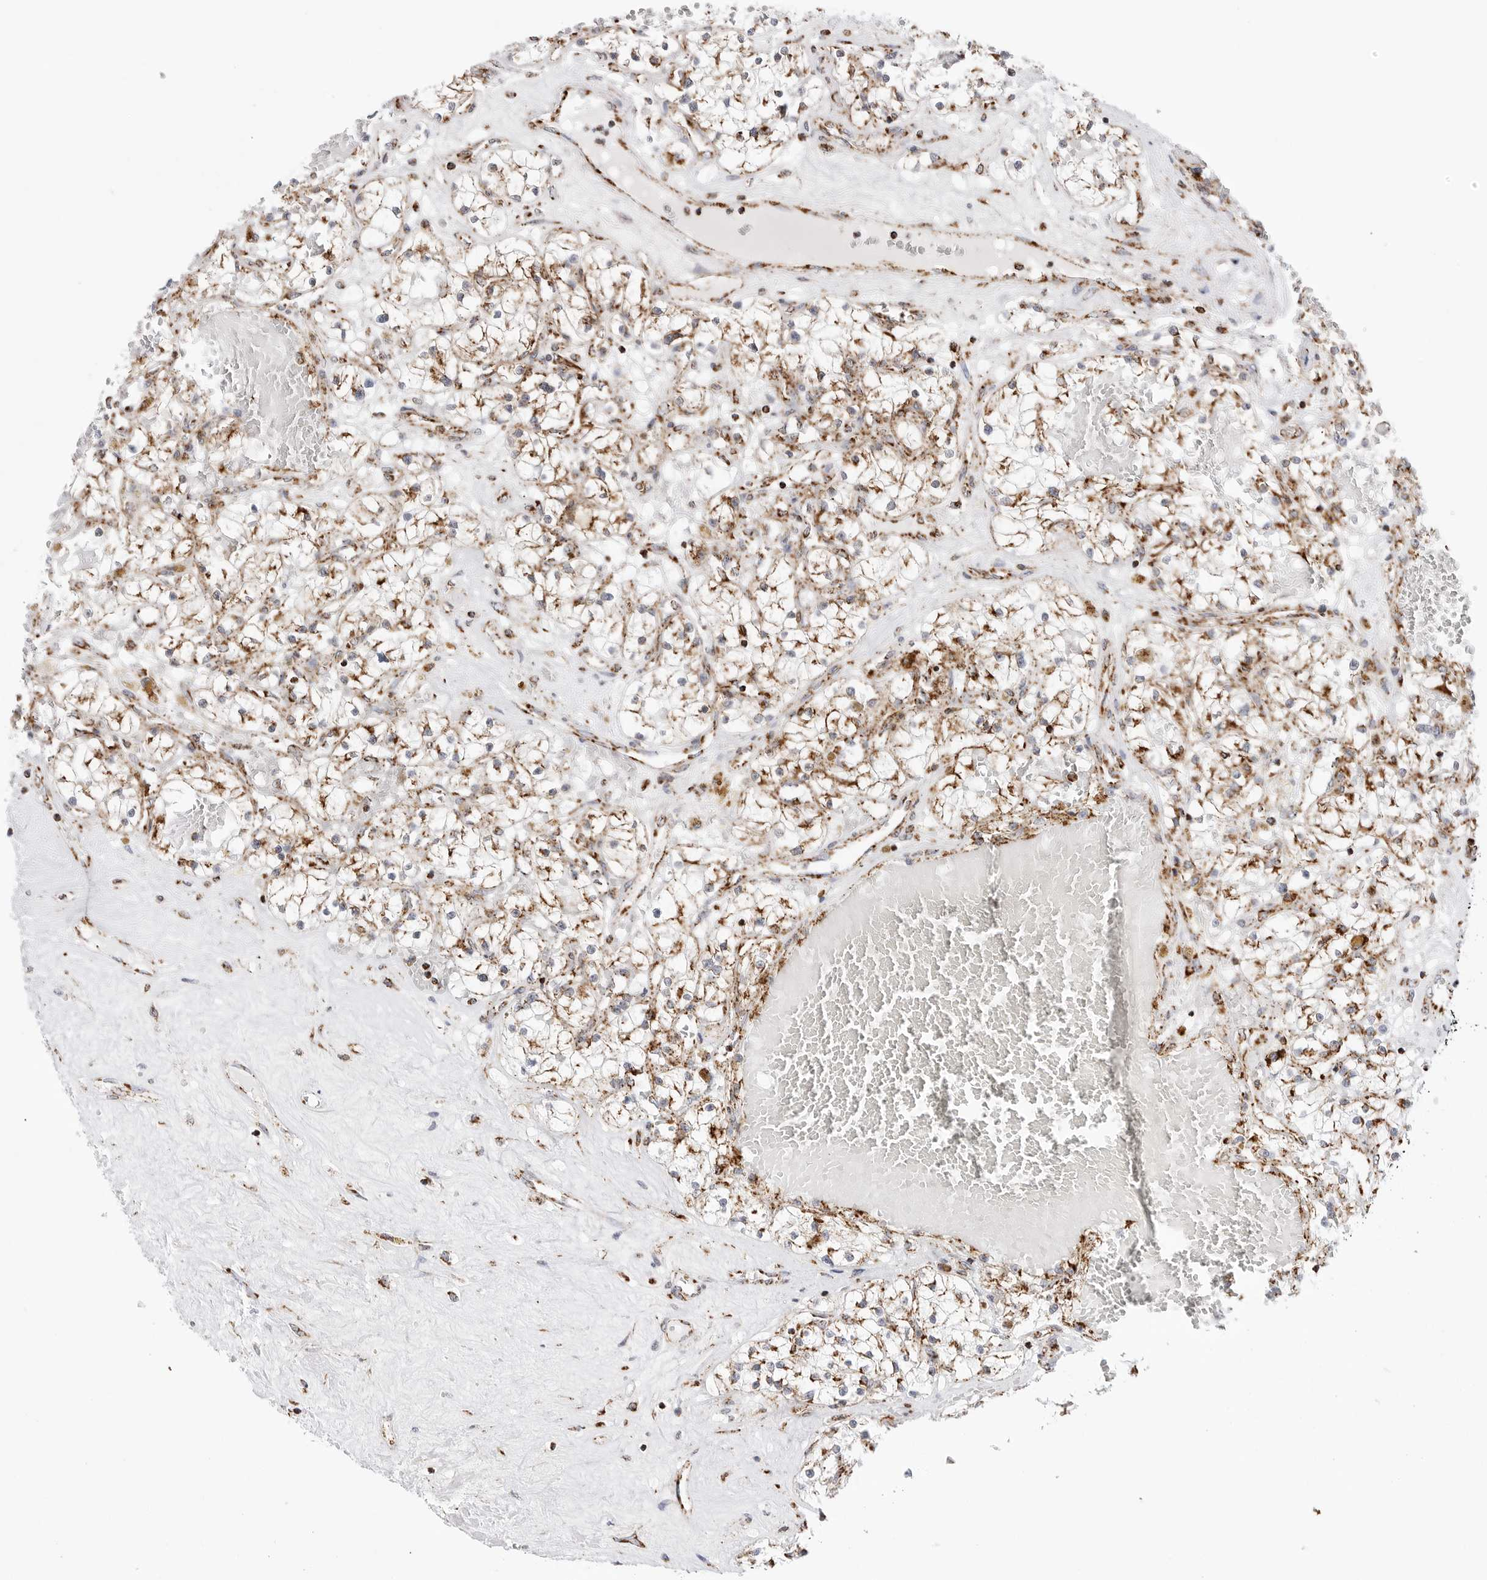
{"staining": {"intensity": "weak", "quantity": "25%-75%", "location": "cytoplasmic/membranous"}, "tissue": "renal cancer", "cell_type": "Tumor cells", "image_type": "cancer", "snomed": [{"axis": "morphology", "description": "Normal tissue, NOS"}, {"axis": "morphology", "description": "Adenocarcinoma, NOS"}, {"axis": "topography", "description": "Kidney"}], "caption": "Brown immunohistochemical staining in renal cancer displays weak cytoplasmic/membranous positivity in approximately 25%-75% of tumor cells.", "gene": "ATP5IF1", "patient": {"sex": "male", "age": 68}}